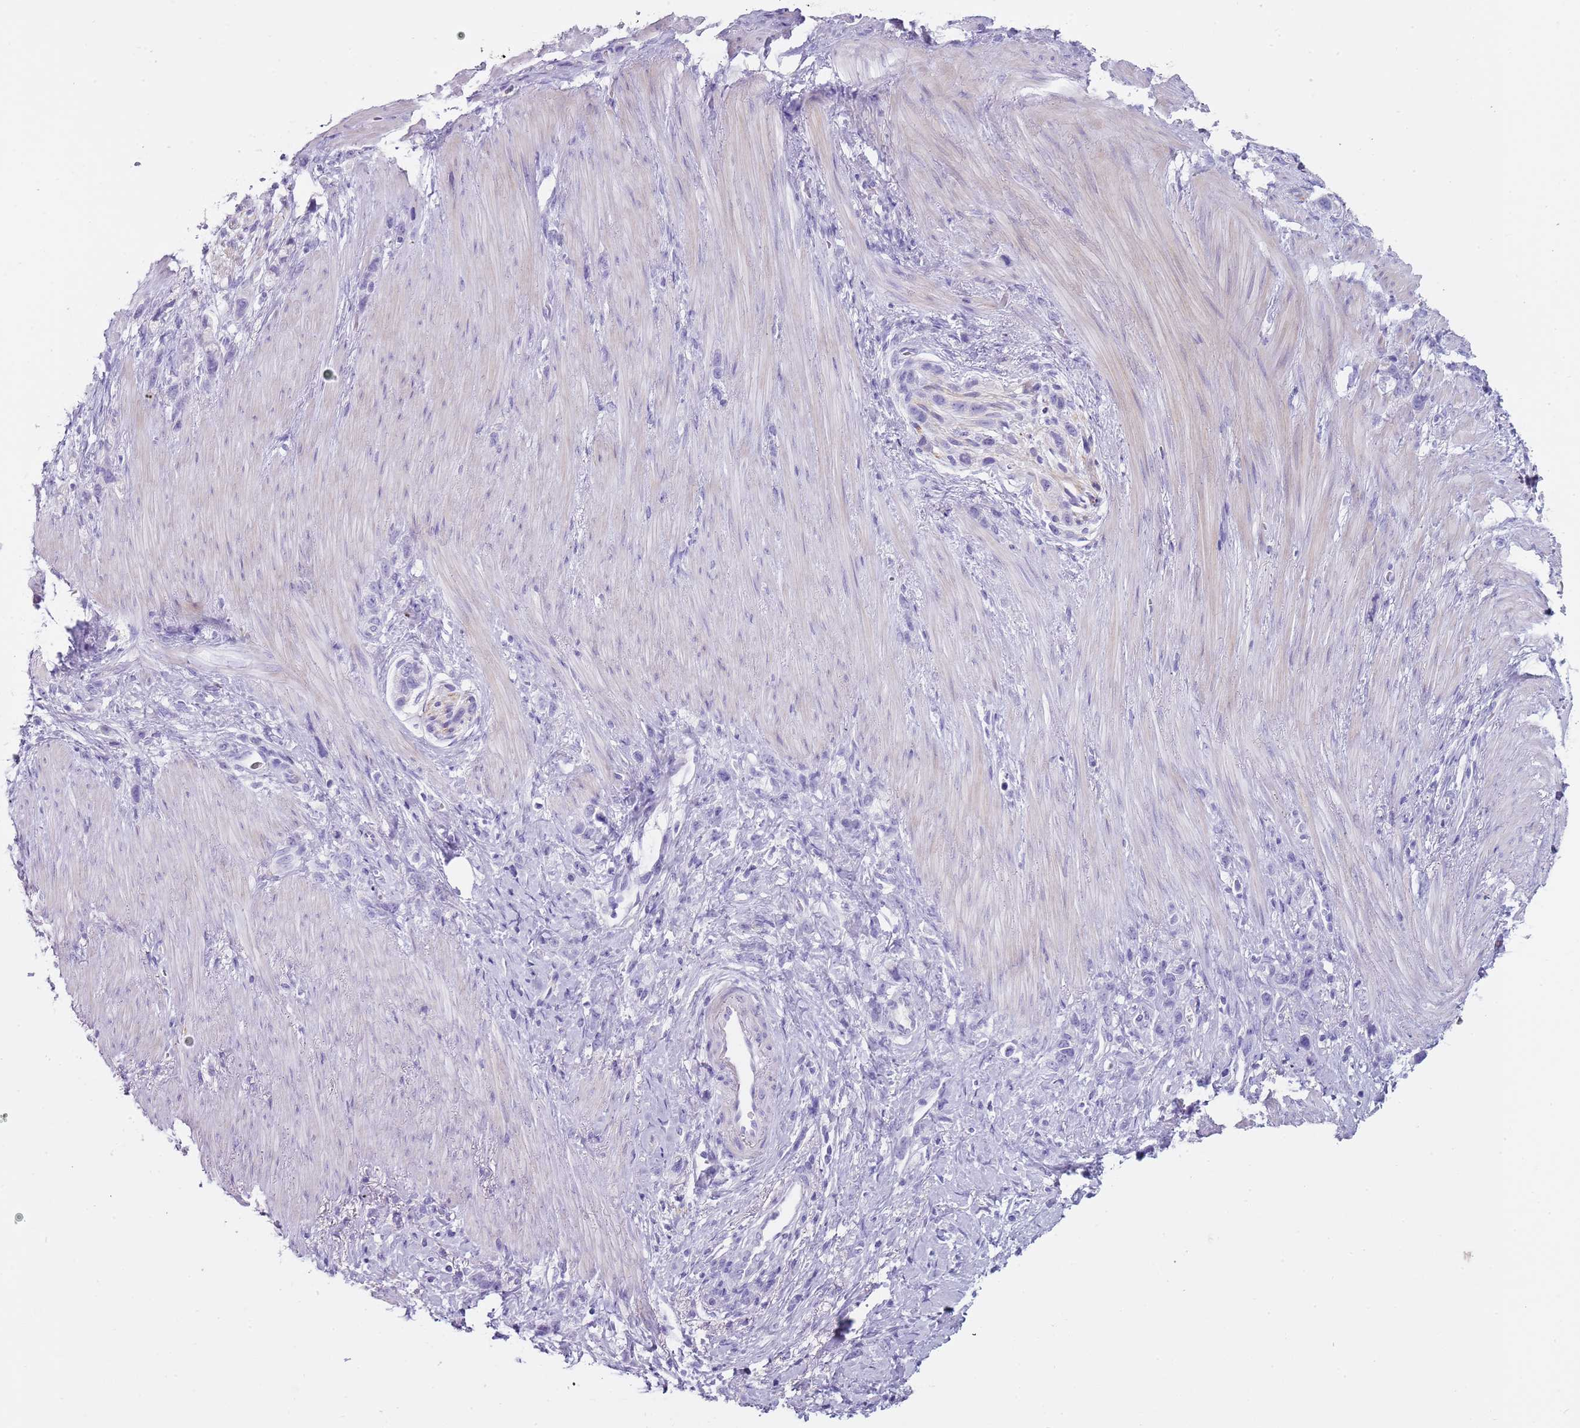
{"staining": {"intensity": "negative", "quantity": "none", "location": "none"}, "tissue": "stomach cancer", "cell_type": "Tumor cells", "image_type": "cancer", "snomed": [{"axis": "morphology", "description": "Adenocarcinoma, NOS"}, {"axis": "topography", "description": "Stomach"}], "caption": "The immunohistochemistry (IHC) histopathology image has no significant staining in tumor cells of stomach adenocarcinoma tissue.", "gene": "NBPF20", "patient": {"sex": "female", "age": 65}}